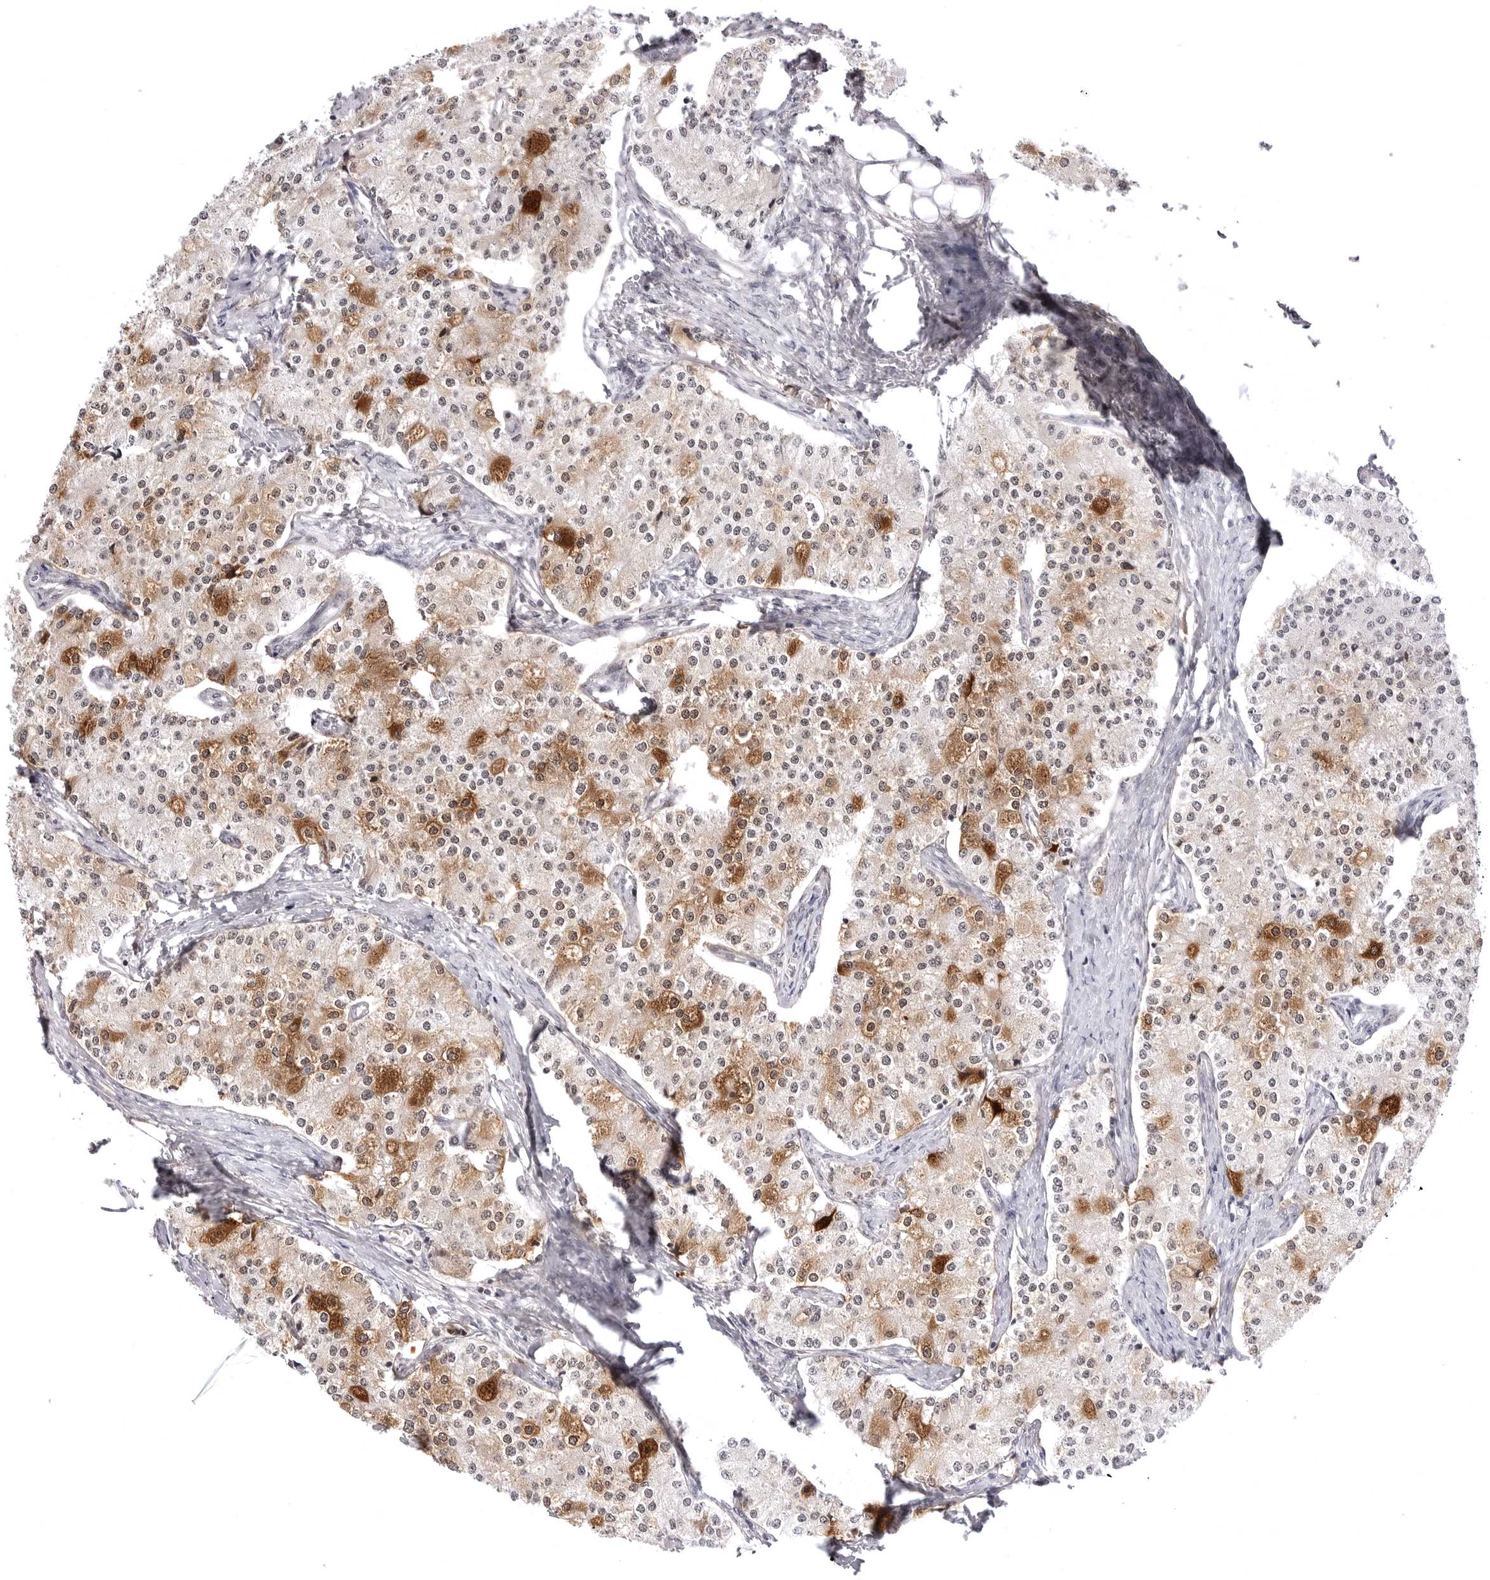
{"staining": {"intensity": "moderate", "quantity": "25%-75%", "location": "cytoplasmic/membranous,nuclear"}, "tissue": "carcinoid", "cell_type": "Tumor cells", "image_type": "cancer", "snomed": [{"axis": "morphology", "description": "Carcinoid, malignant, NOS"}, {"axis": "topography", "description": "Colon"}], "caption": "This photomicrograph shows immunohistochemistry staining of human carcinoid, with medium moderate cytoplasmic/membranous and nuclear staining in about 25%-75% of tumor cells.", "gene": "PHF3", "patient": {"sex": "female", "age": 52}}